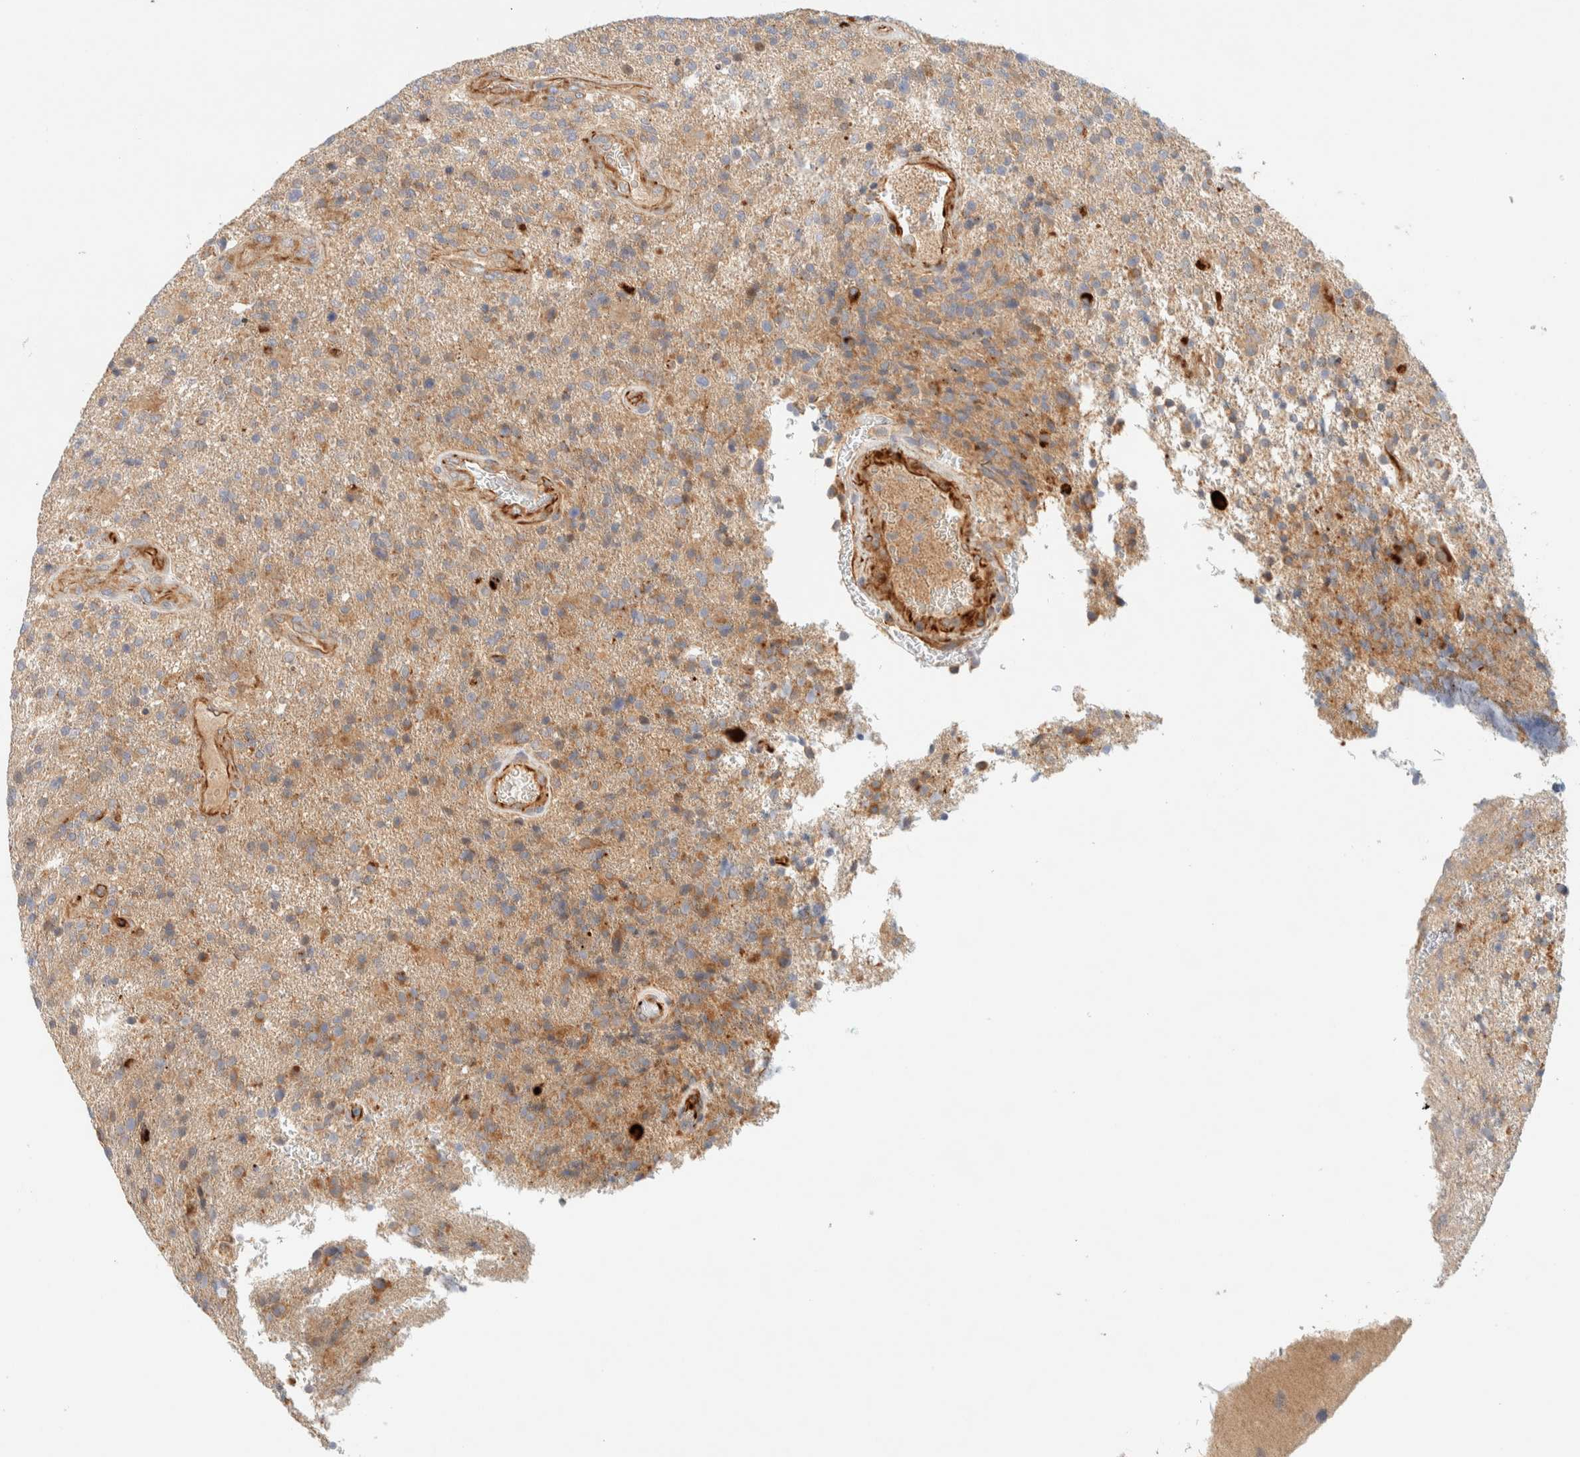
{"staining": {"intensity": "weak", "quantity": ">75%", "location": "cytoplasmic/membranous"}, "tissue": "glioma", "cell_type": "Tumor cells", "image_type": "cancer", "snomed": [{"axis": "morphology", "description": "Glioma, malignant, High grade"}, {"axis": "topography", "description": "Brain"}], "caption": "Protein staining by immunohistochemistry demonstrates weak cytoplasmic/membranous expression in about >75% of tumor cells in glioma.", "gene": "FAT1", "patient": {"sex": "male", "age": 72}}